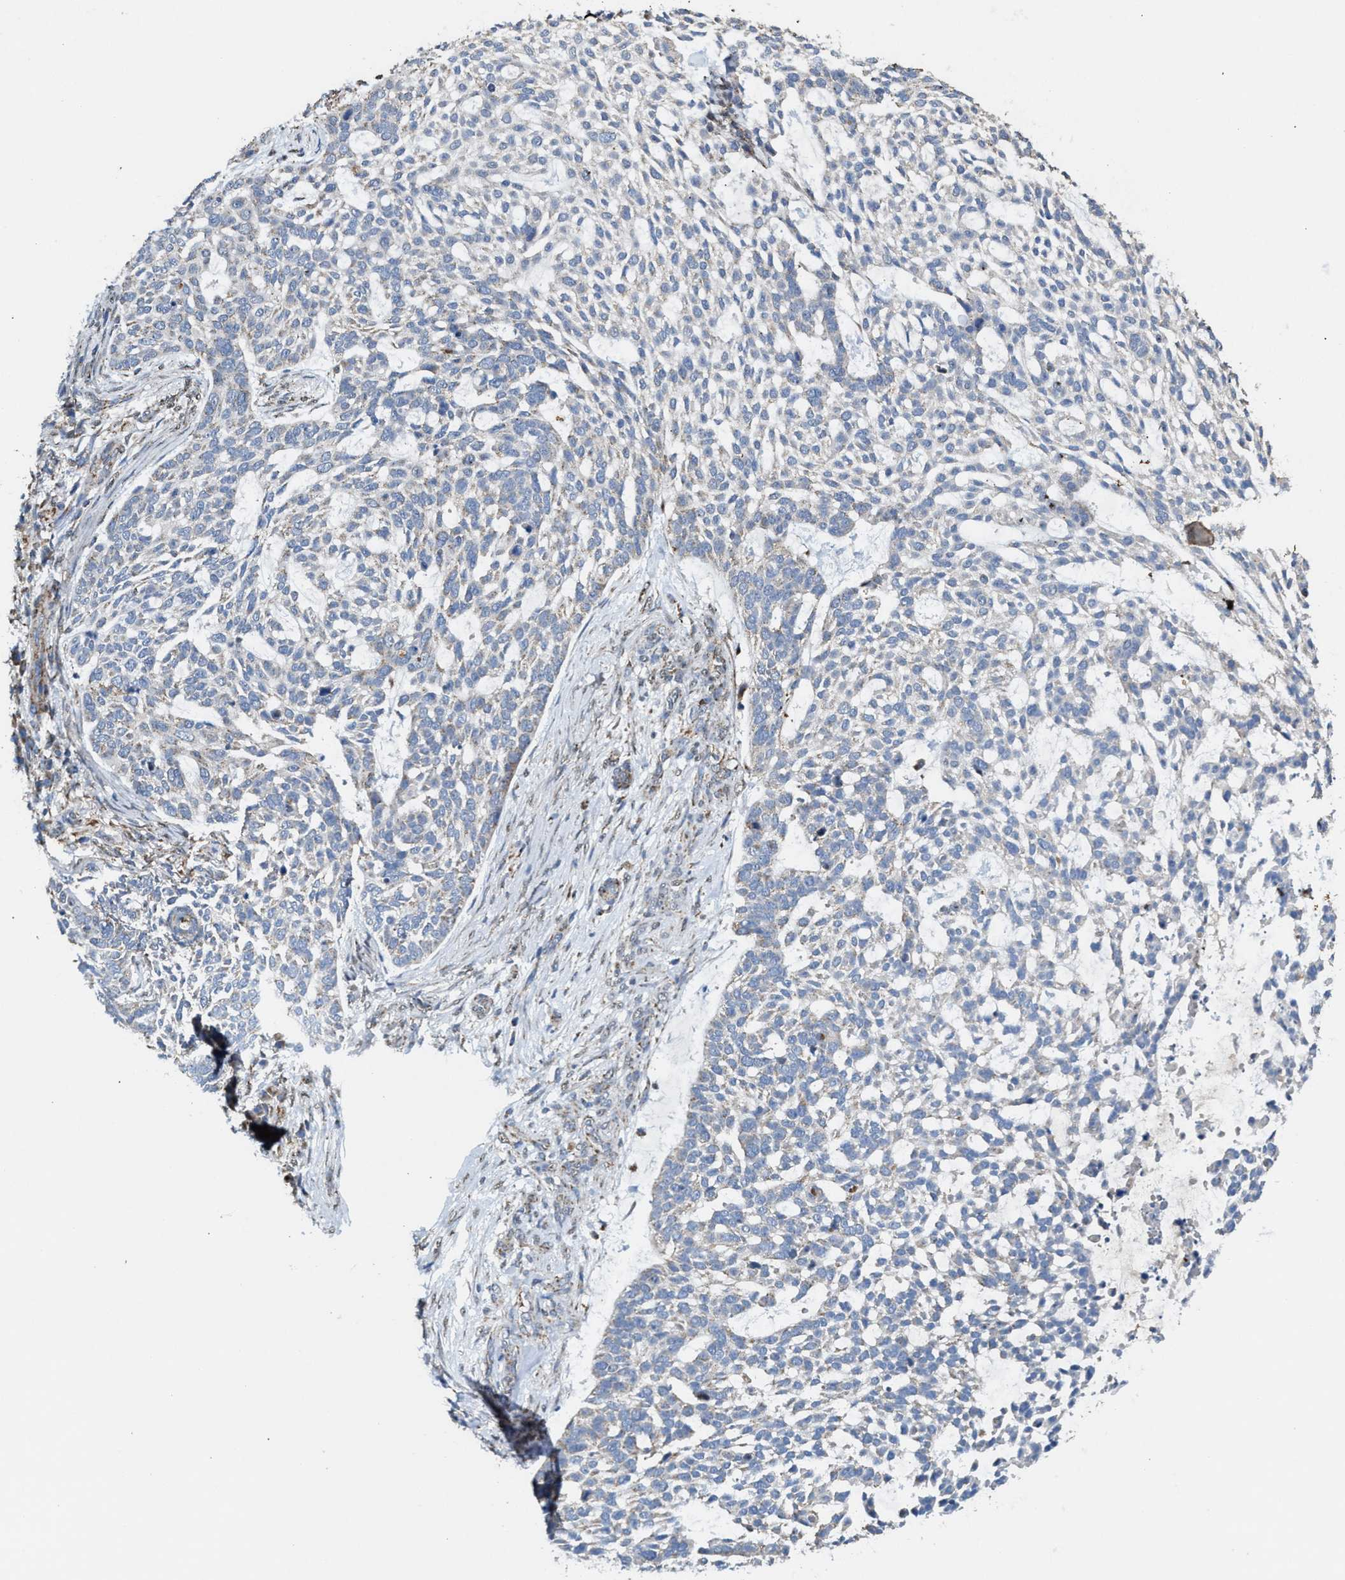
{"staining": {"intensity": "negative", "quantity": "none", "location": "none"}, "tissue": "skin cancer", "cell_type": "Tumor cells", "image_type": "cancer", "snomed": [{"axis": "morphology", "description": "Basal cell carcinoma"}, {"axis": "topography", "description": "Skin"}], "caption": "A photomicrograph of human skin cancer (basal cell carcinoma) is negative for staining in tumor cells.", "gene": "TACO1", "patient": {"sex": "female", "age": 64}}